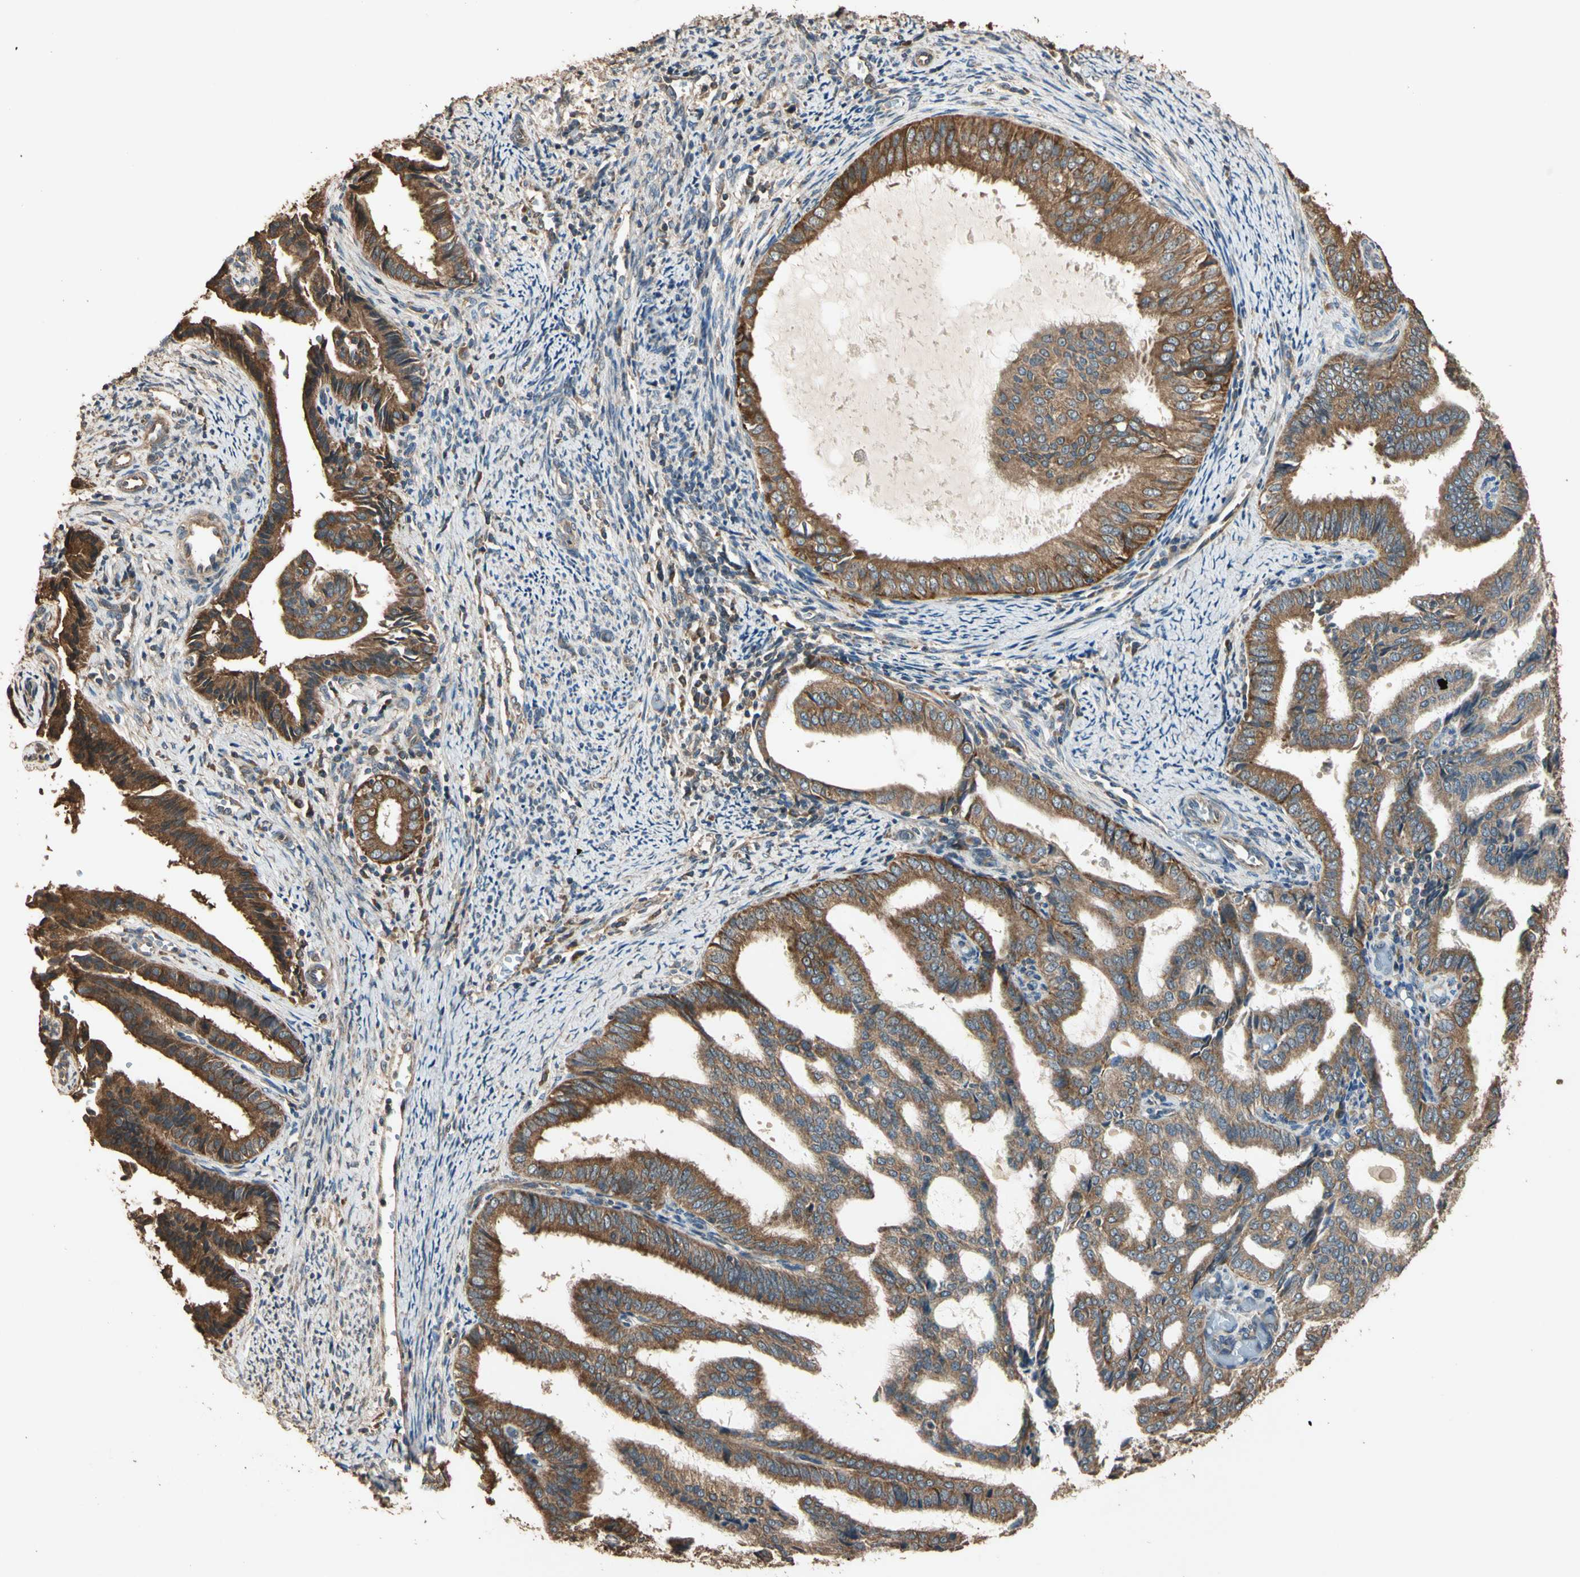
{"staining": {"intensity": "strong", "quantity": ">75%", "location": "cytoplasmic/membranous"}, "tissue": "endometrial cancer", "cell_type": "Tumor cells", "image_type": "cancer", "snomed": [{"axis": "morphology", "description": "Adenocarcinoma, NOS"}, {"axis": "topography", "description": "Endometrium"}], "caption": "IHC of human adenocarcinoma (endometrial) exhibits high levels of strong cytoplasmic/membranous positivity in approximately >75% of tumor cells. (DAB (3,3'-diaminobenzidine) = brown stain, brightfield microscopy at high magnification).", "gene": "STX18", "patient": {"sex": "female", "age": 58}}